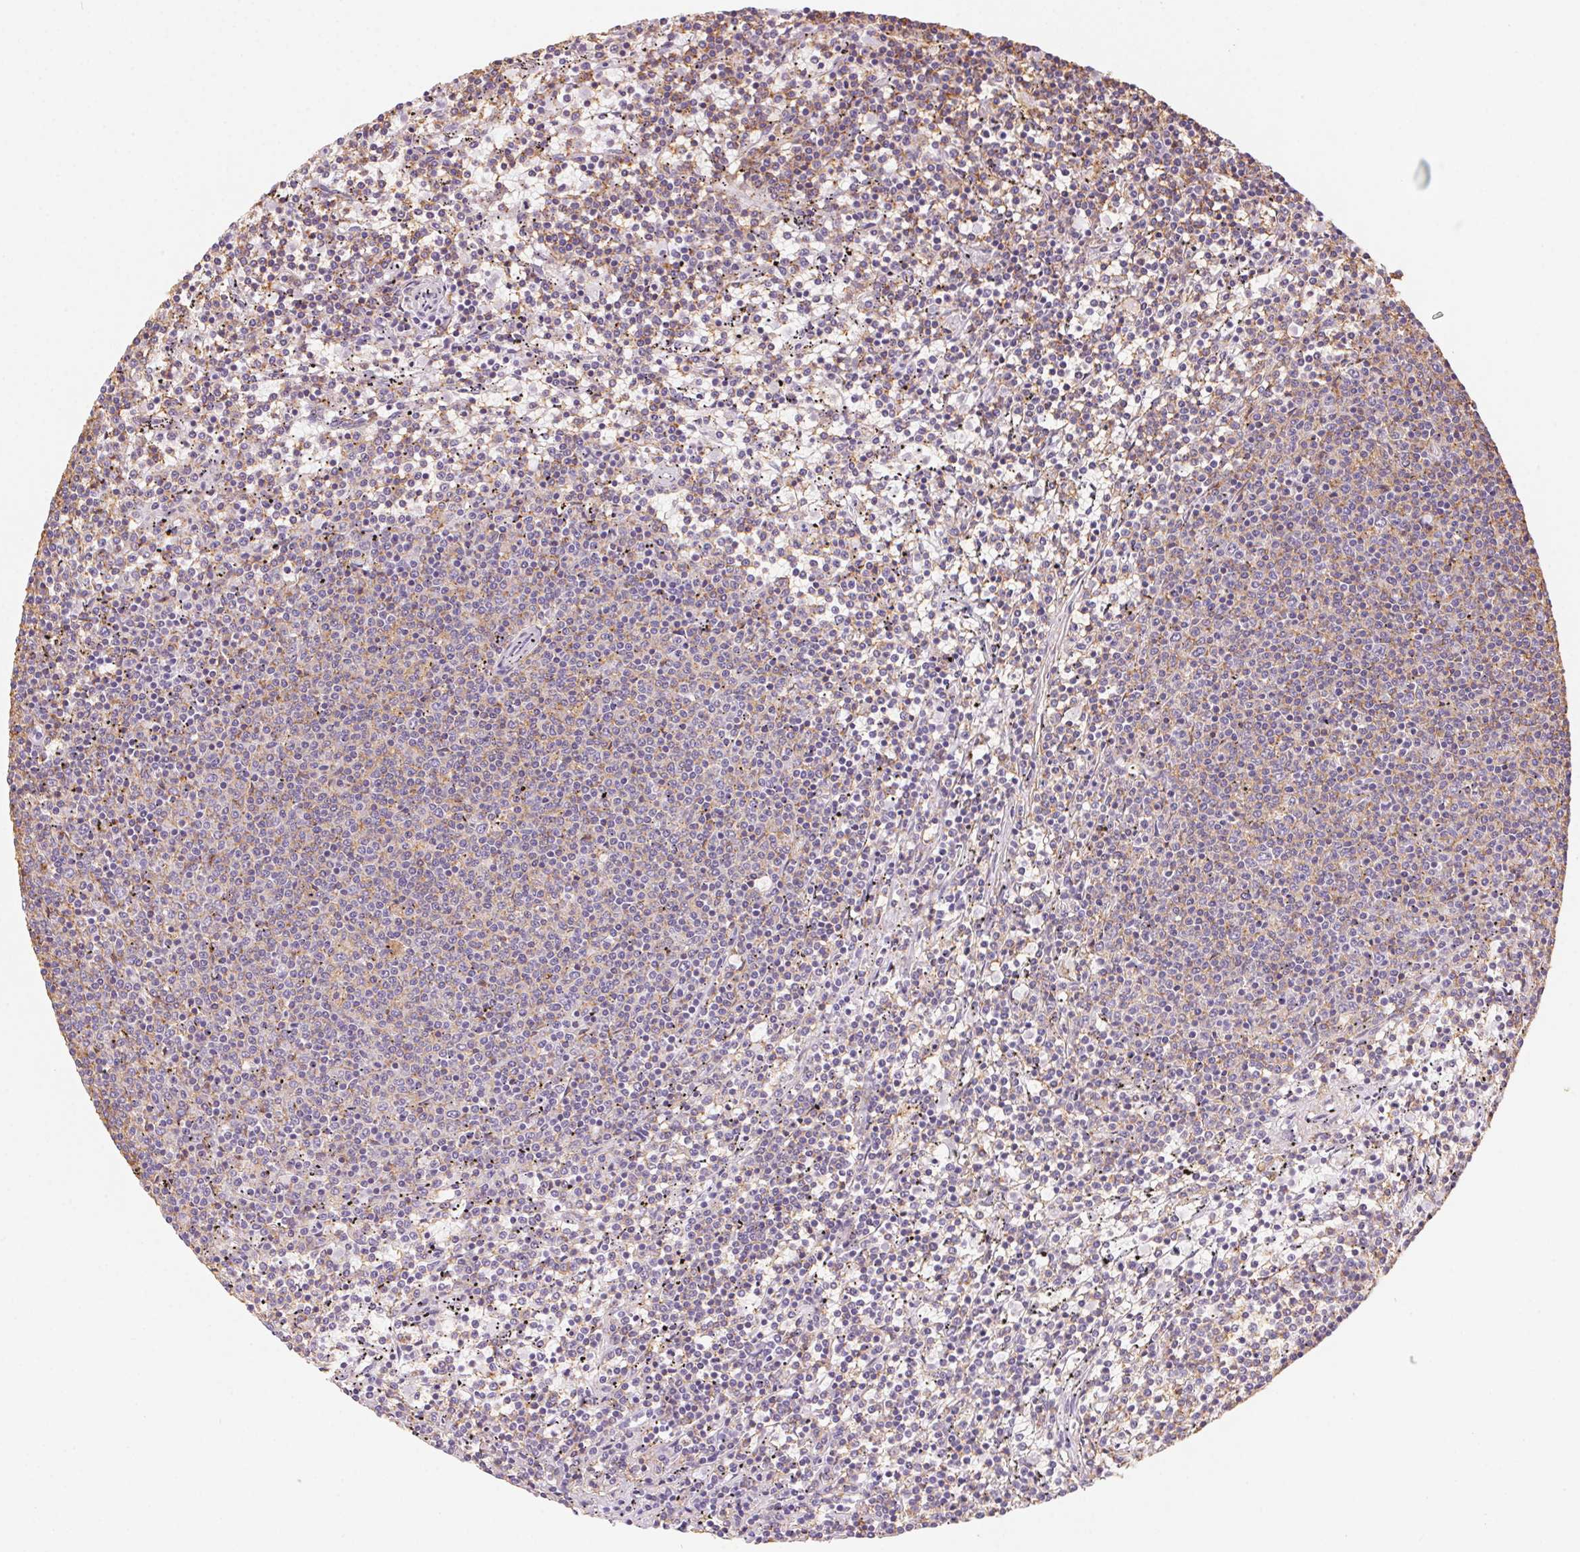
{"staining": {"intensity": "weak", "quantity": "<25%", "location": "cytoplasmic/membranous"}, "tissue": "lymphoma", "cell_type": "Tumor cells", "image_type": "cancer", "snomed": [{"axis": "morphology", "description": "Malignant lymphoma, non-Hodgkin's type, Low grade"}, {"axis": "topography", "description": "Spleen"}], "caption": "Tumor cells are negative for brown protein staining in malignant lymphoma, non-Hodgkin's type (low-grade).", "gene": "PRPH", "patient": {"sex": "female", "age": 50}}